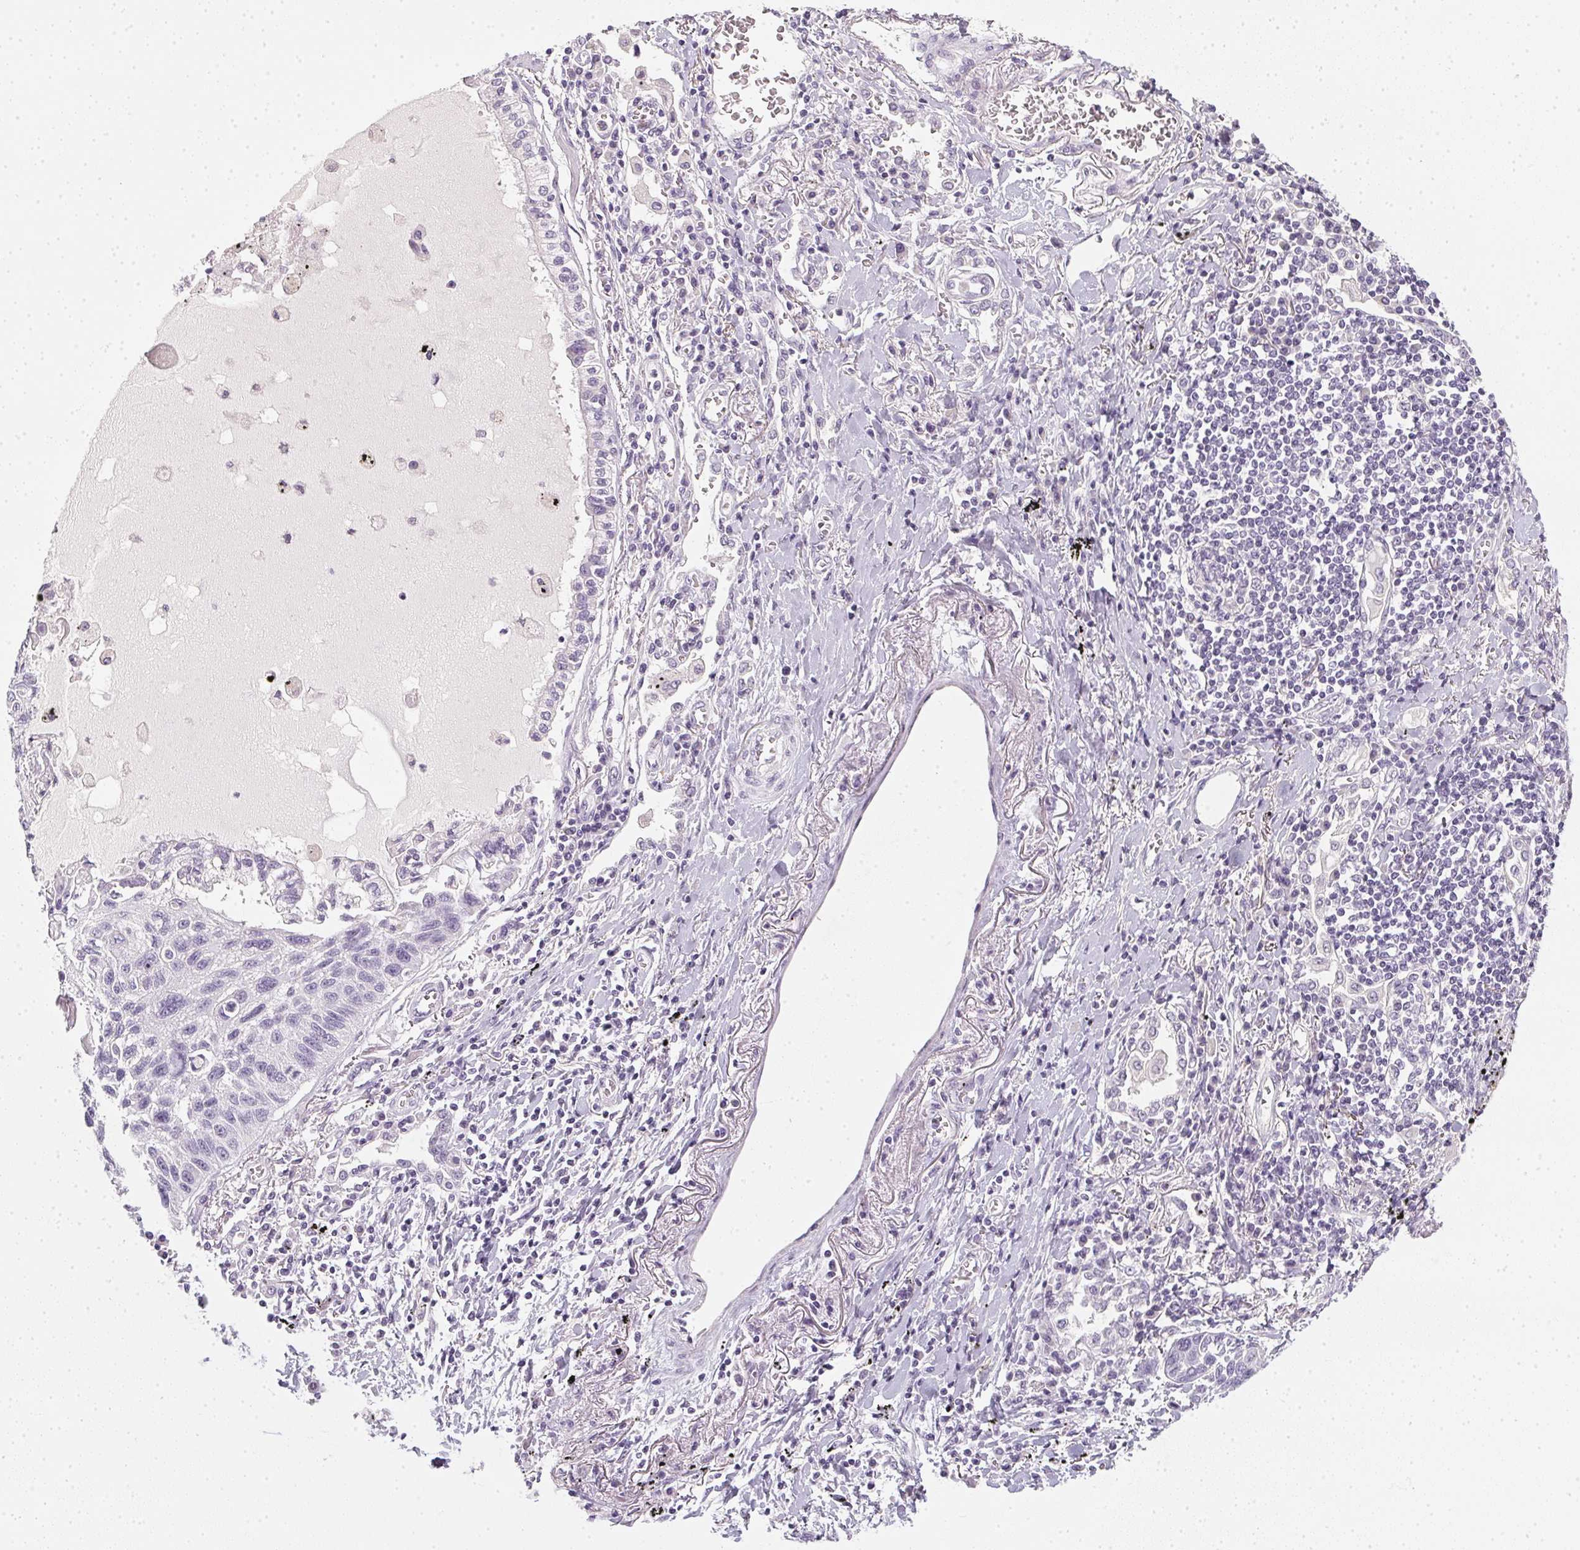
{"staining": {"intensity": "negative", "quantity": "none", "location": "none"}, "tissue": "lung cancer", "cell_type": "Tumor cells", "image_type": "cancer", "snomed": [{"axis": "morphology", "description": "Squamous cell carcinoma, NOS"}, {"axis": "topography", "description": "Lung"}], "caption": "High power microscopy photomicrograph of an IHC photomicrograph of lung cancer, revealing no significant positivity in tumor cells. (Immunohistochemistry, brightfield microscopy, high magnification).", "gene": "TMEM72", "patient": {"sex": "male", "age": 78}}